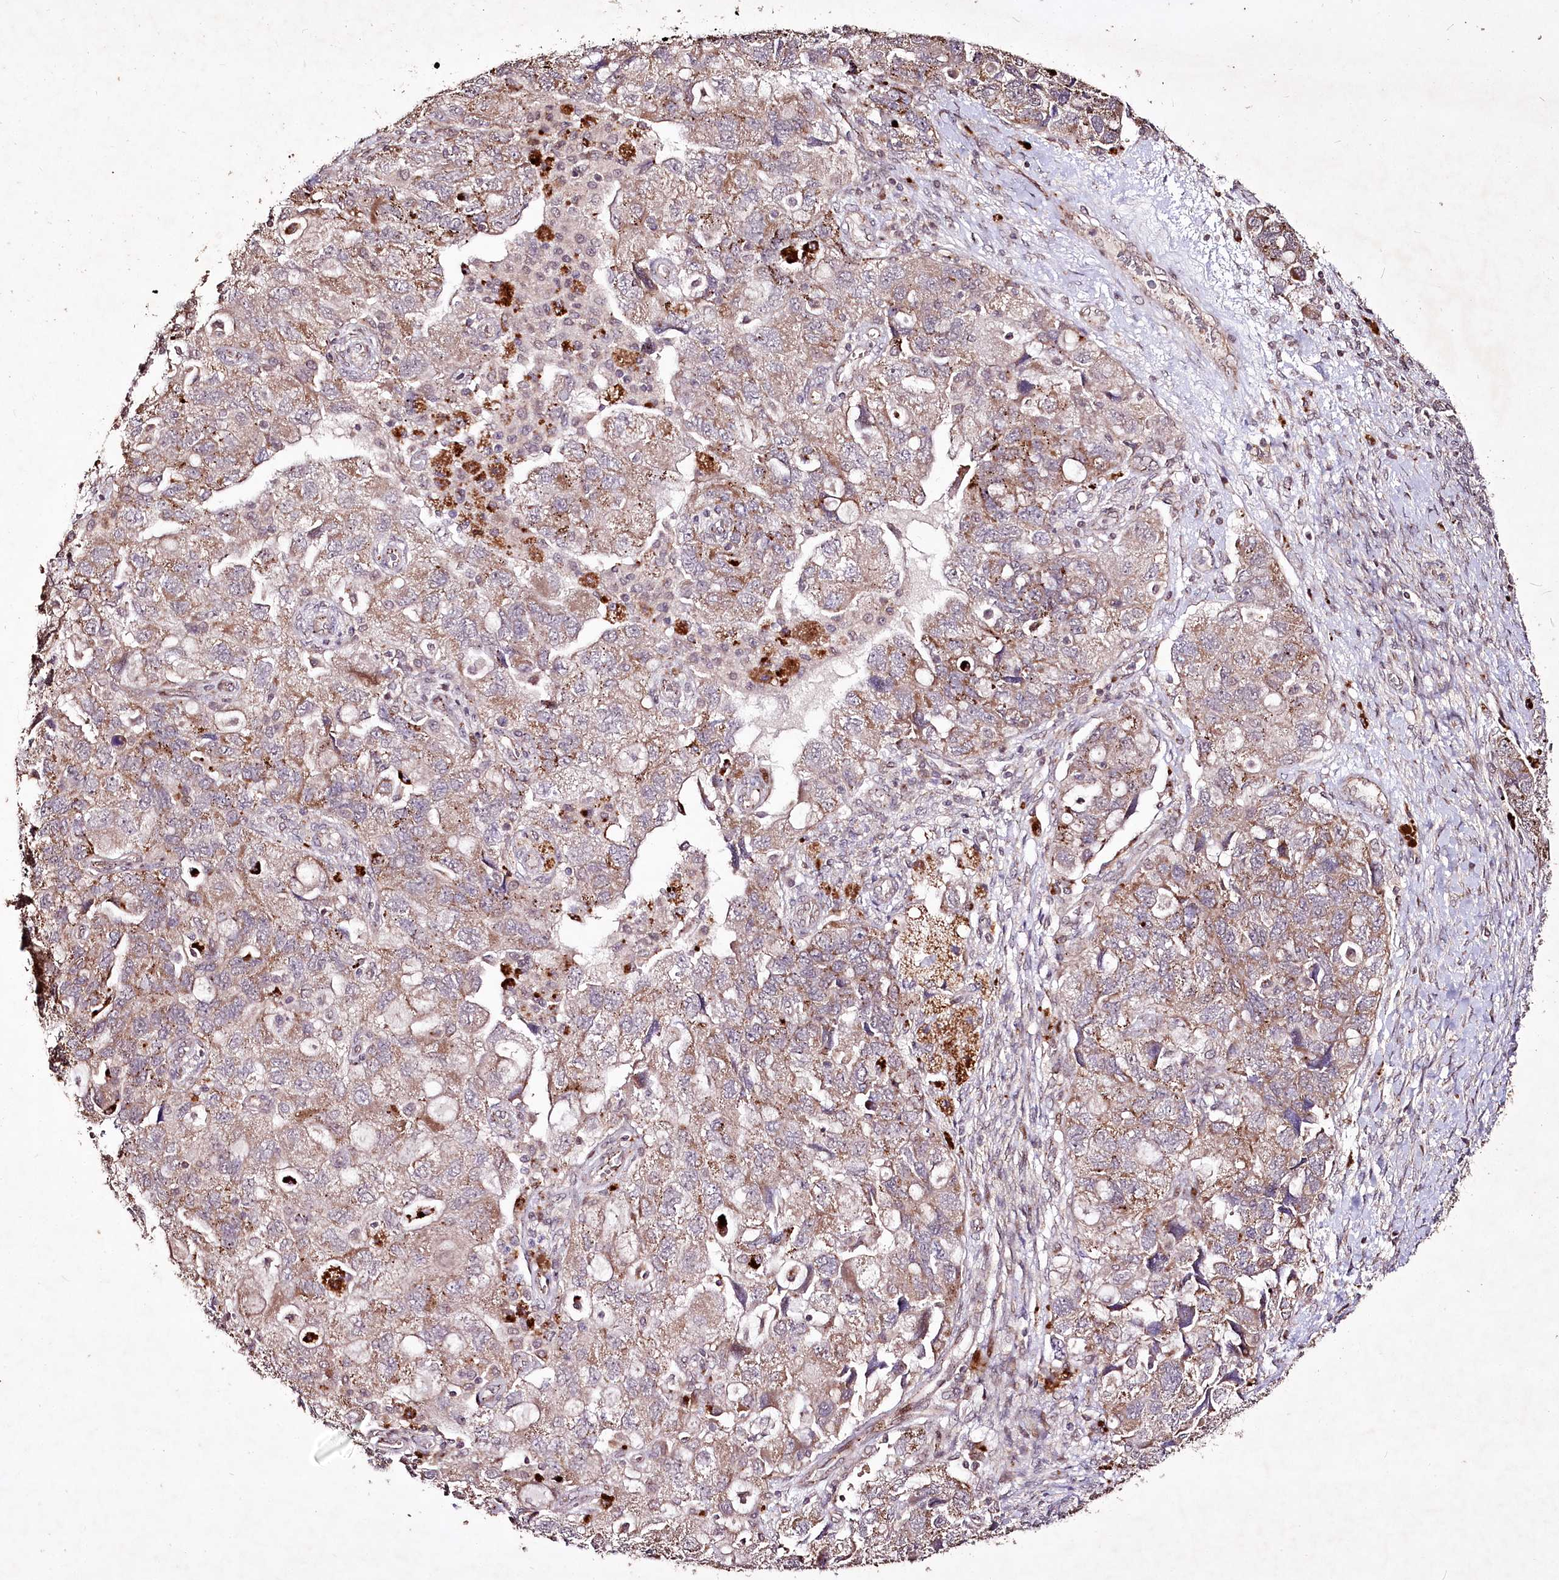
{"staining": {"intensity": "weak", "quantity": ">75%", "location": "cytoplasmic/membranous"}, "tissue": "ovarian cancer", "cell_type": "Tumor cells", "image_type": "cancer", "snomed": [{"axis": "morphology", "description": "Carcinoma, NOS"}, {"axis": "morphology", "description": "Cystadenocarcinoma, serous, NOS"}, {"axis": "topography", "description": "Ovary"}], "caption": "Protein expression analysis of ovarian carcinoma displays weak cytoplasmic/membranous expression in approximately >75% of tumor cells. Using DAB (brown) and hematoxylin (blue) stains, captured at high magnification using brightfield microscopy.", "gene": "CARD19", "patient": {"sex": "female", "age": 69}}